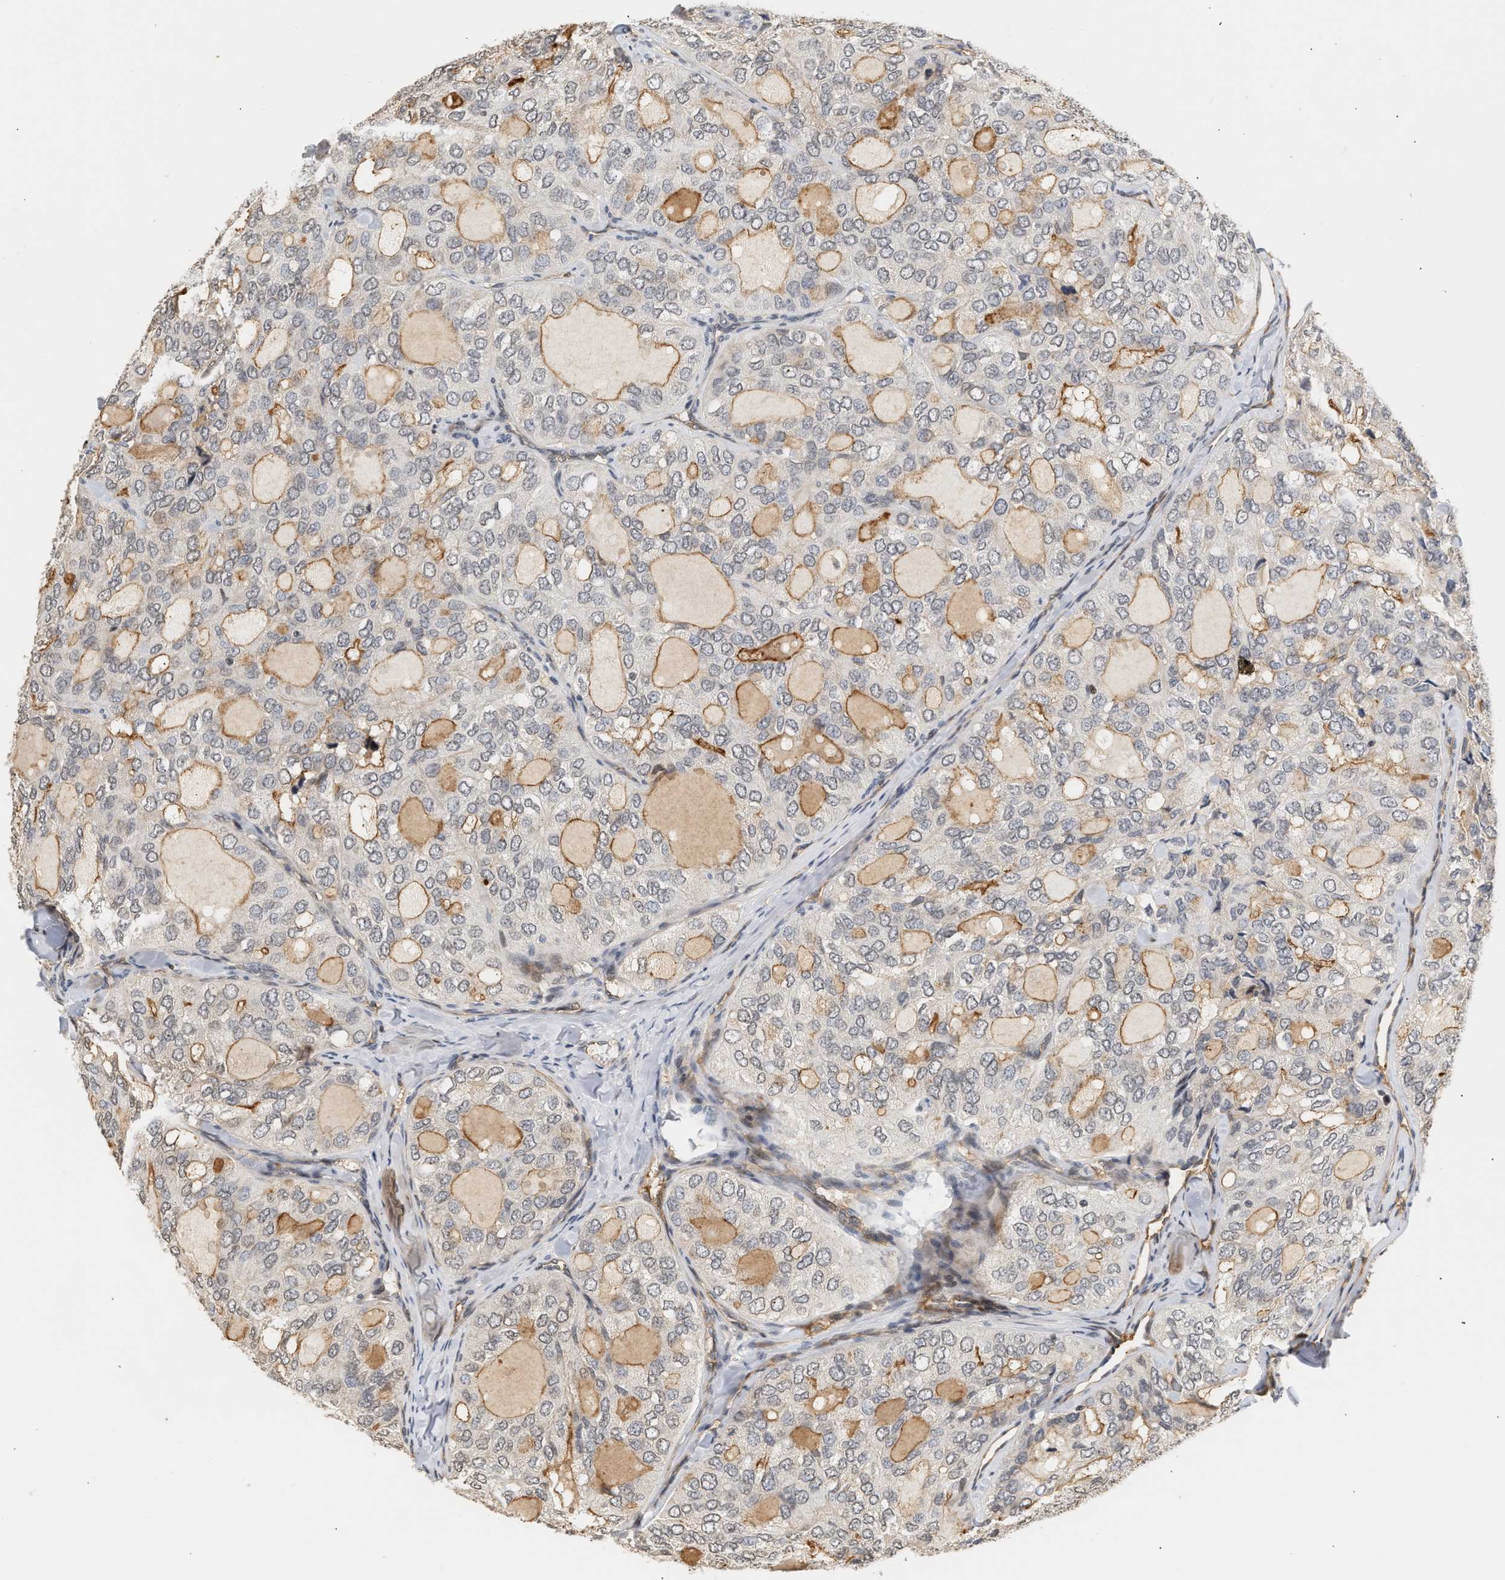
{"staining": {"intensity": "negative", "quantity": "none", "location": "none"}, "tissue": "thyroid cancer", "cell_type": "Tumor cells", "image_type": "cancer", "snomed": [{"axis": "morphology", "description": "Follicular adenoma carcinoma, NOS"}, {"axis": "topography", "description": "Thyroid gland"}], "caption": "A photomicrograph of human thyroid cancer (follicular adenoma carcinoma) is negative for staining in tumor cells.", "gene": "PLXND1", "patient": {"sex": "male", "age": 75}}